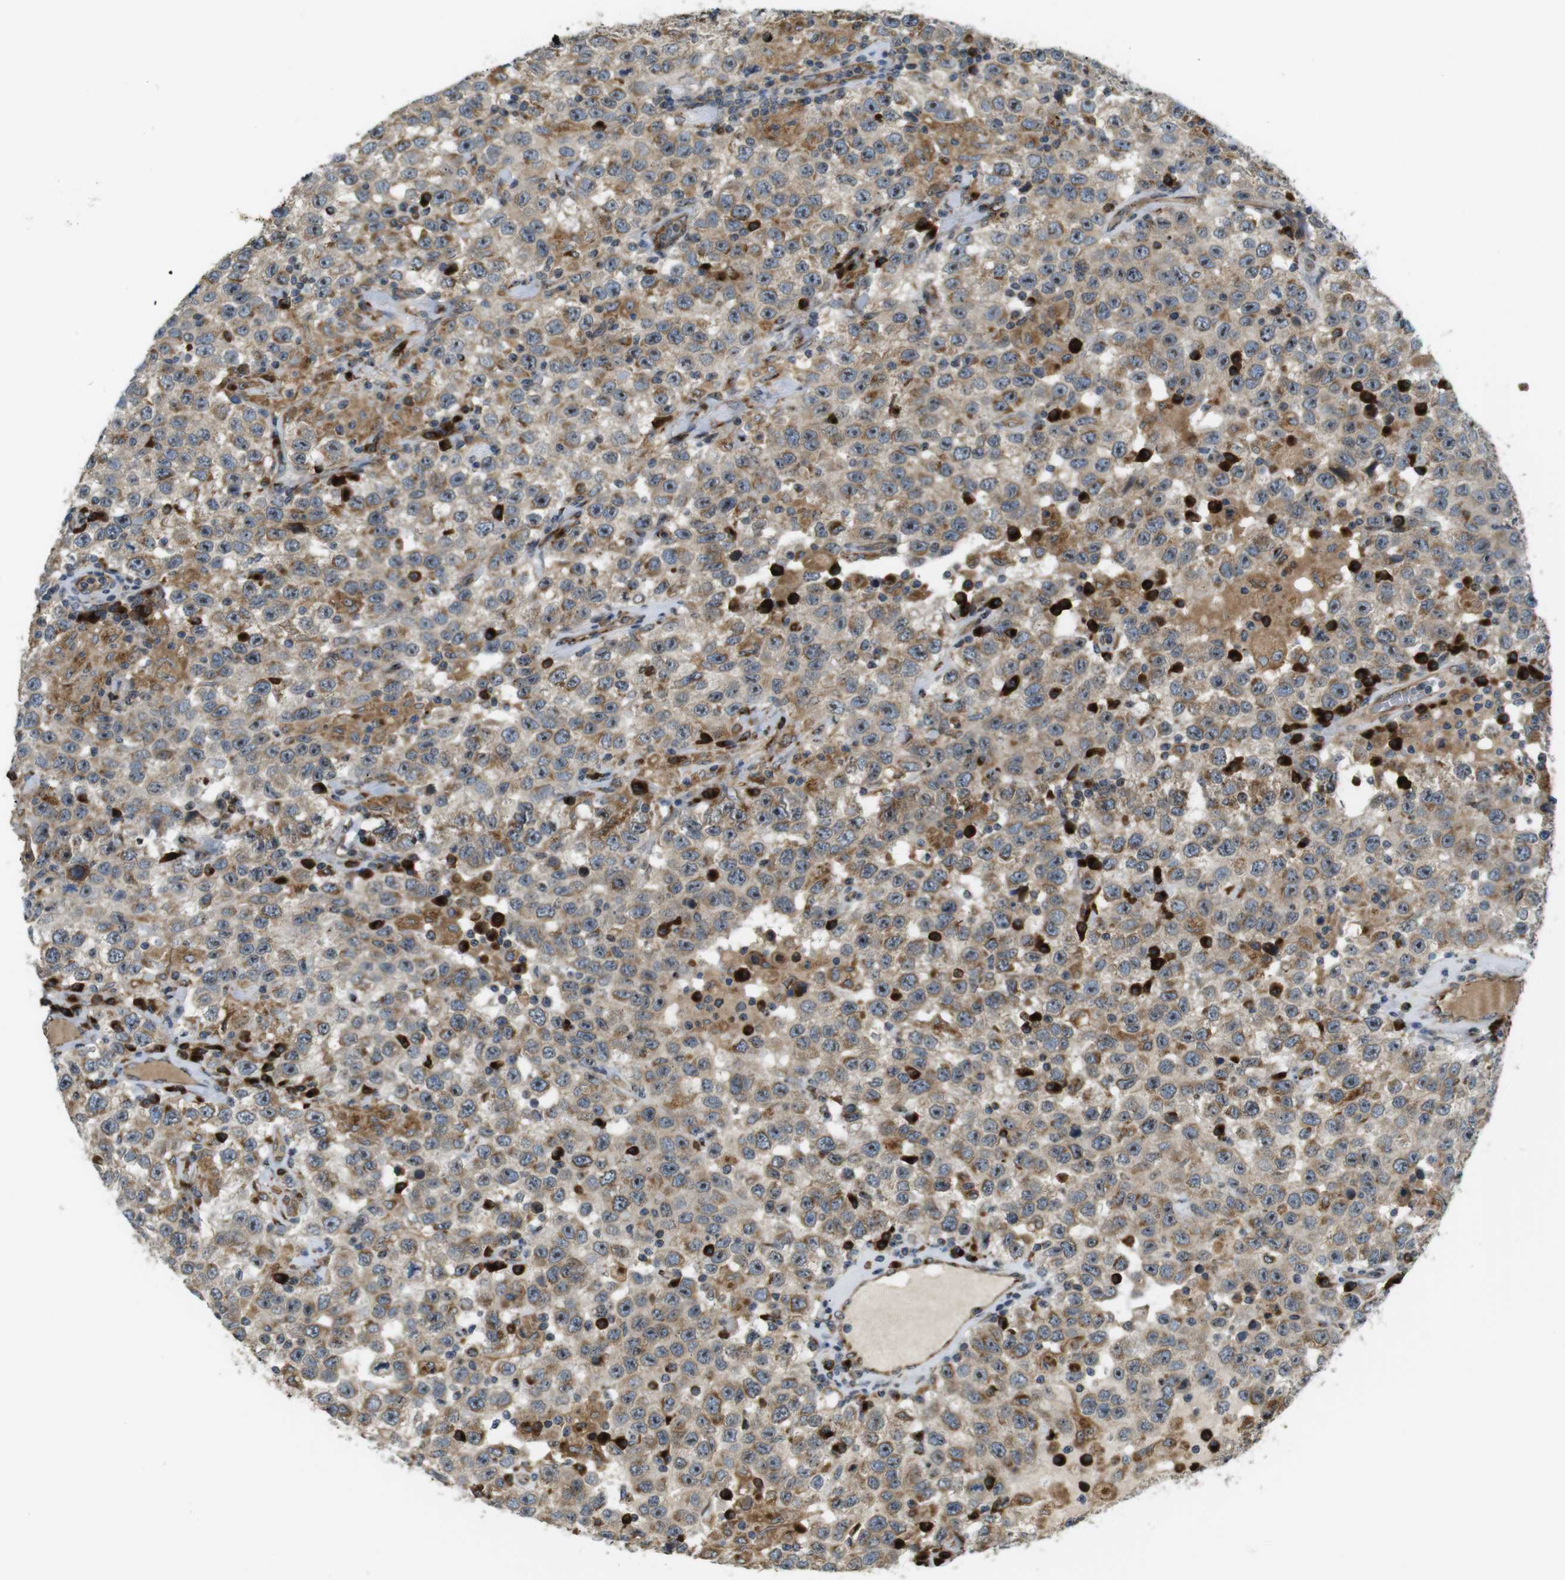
{"staining": {"intensity": "weak", "quantity": "25%-75%", "location": "cytoplasmic/membranous"}, "tissue": "testis cancer", "cell_type": "Tumor cells", "image_type": "cancer", "snomed": [{"axis": "morphology", "description": "Seminoma, NOS"}, {"axis": "topography", "description": "Testis"}], "caption": "IHC (DAB (3,3'-diaminobenzidine)) staining of testis cancer reveals weak cytoplasmic/membranous protein expression in about 25%-75% of tumor cells.", "gene": "TMEM143", "patient": {"sex": "male", "age": 41}}